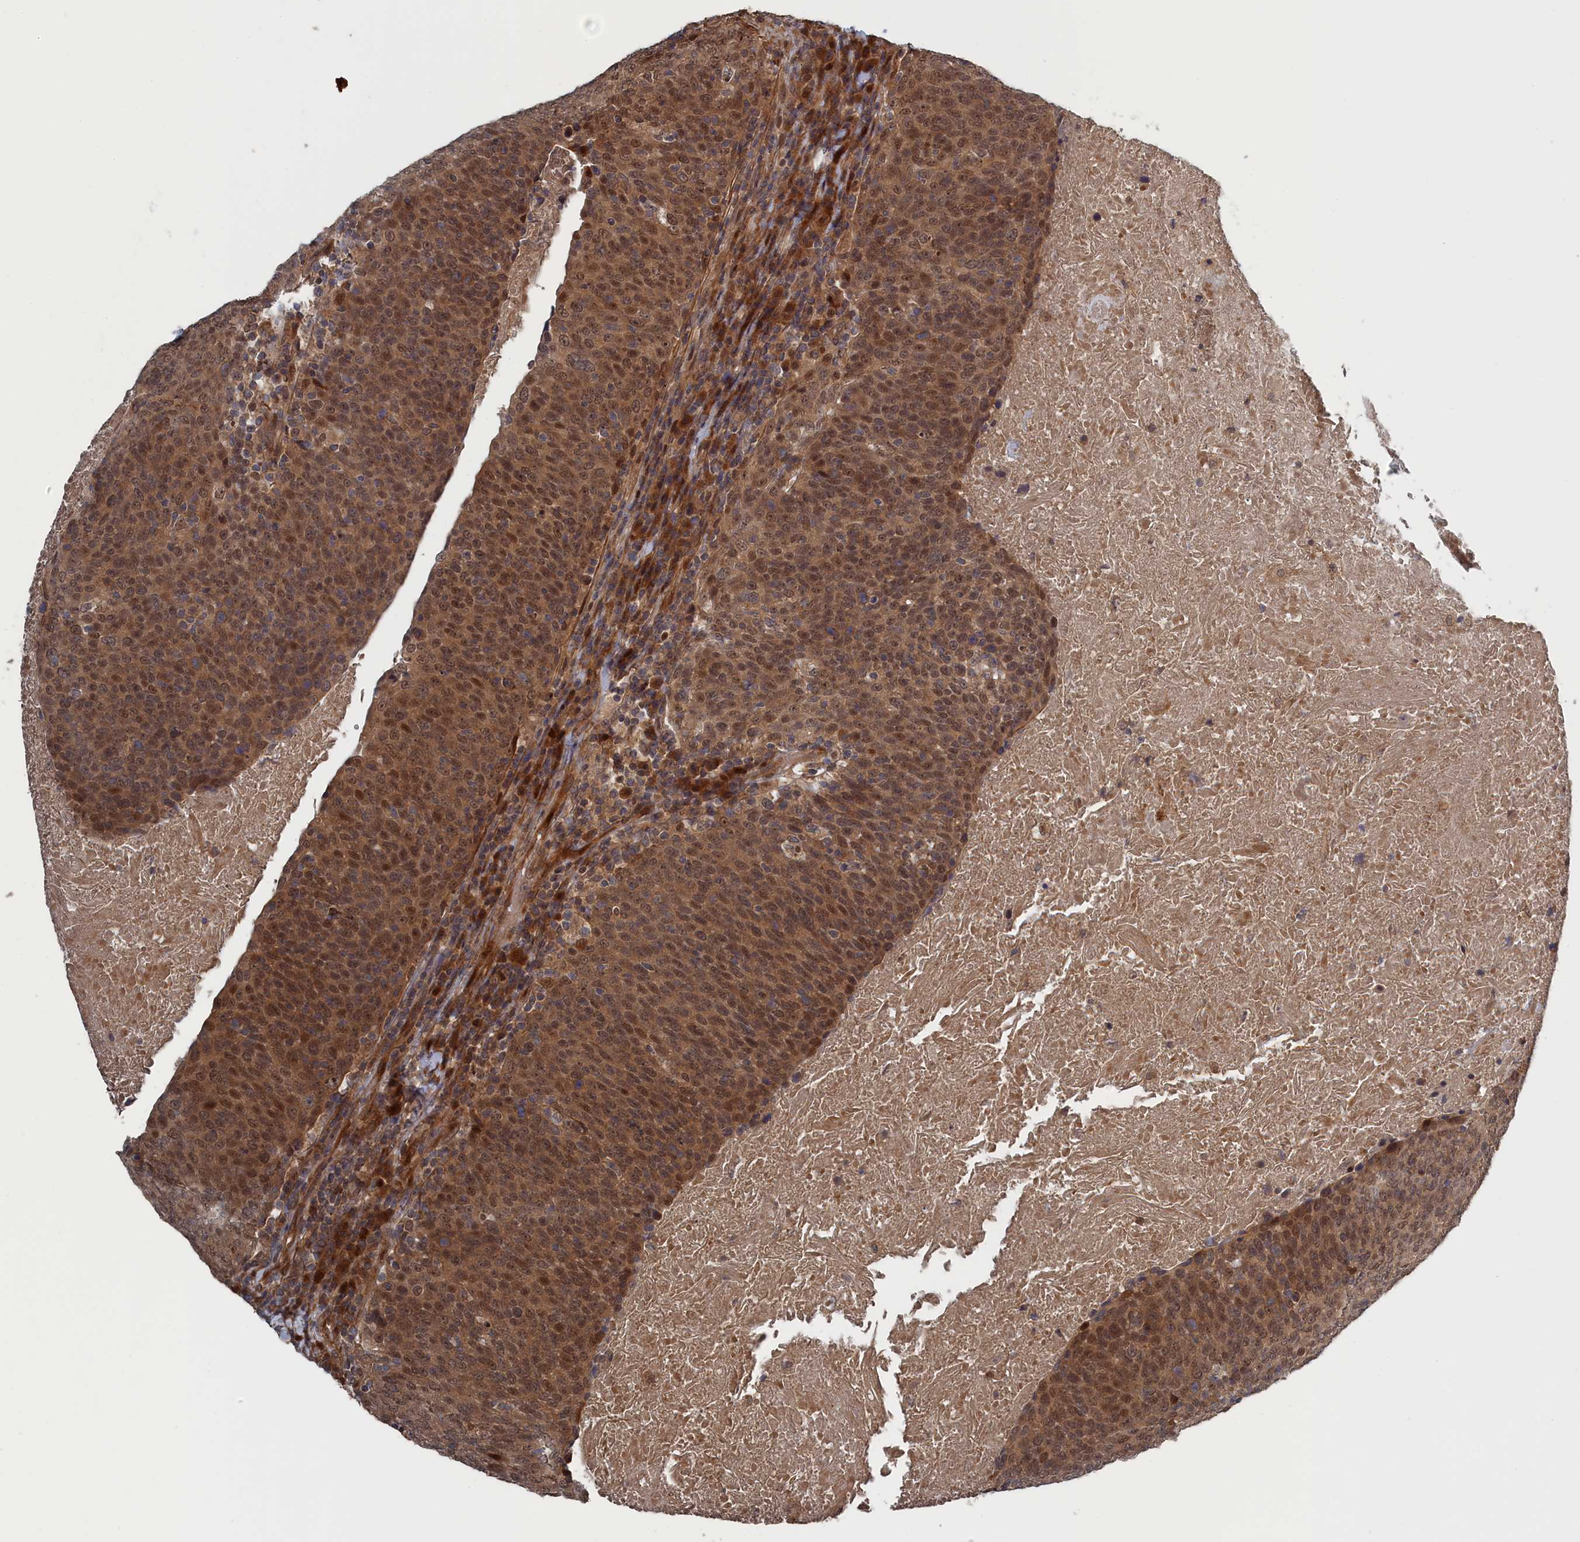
{"staining": {"intensity": "moderate", "quantity": ">75%", "location": "cytoplasmic/membranous,nuclear"}, "tissue": "head and neck cancer", "cell_type": "Tumor cells", "image_type": "cancer", "snomed": [{"axis": "morphology", "description": "Squamous cell carcinoma, NOS"}, {"axis": "morphology", "description": "Squamous cell carcinoma, metastatic, NOS"}, {"axis": "topography", "description": "Lymph node"}, {"axis": "topography", "description": "Head-Neck"}], "caption": "Head and neck cancer tissue exhibits moderate cytoplasmic/membranous and nuclear staining in about >75% of tumor cells, visualized by immunohistochemistry.", "gene": "ELOVL6", "patient": {"sex": "male", "age": 62}}